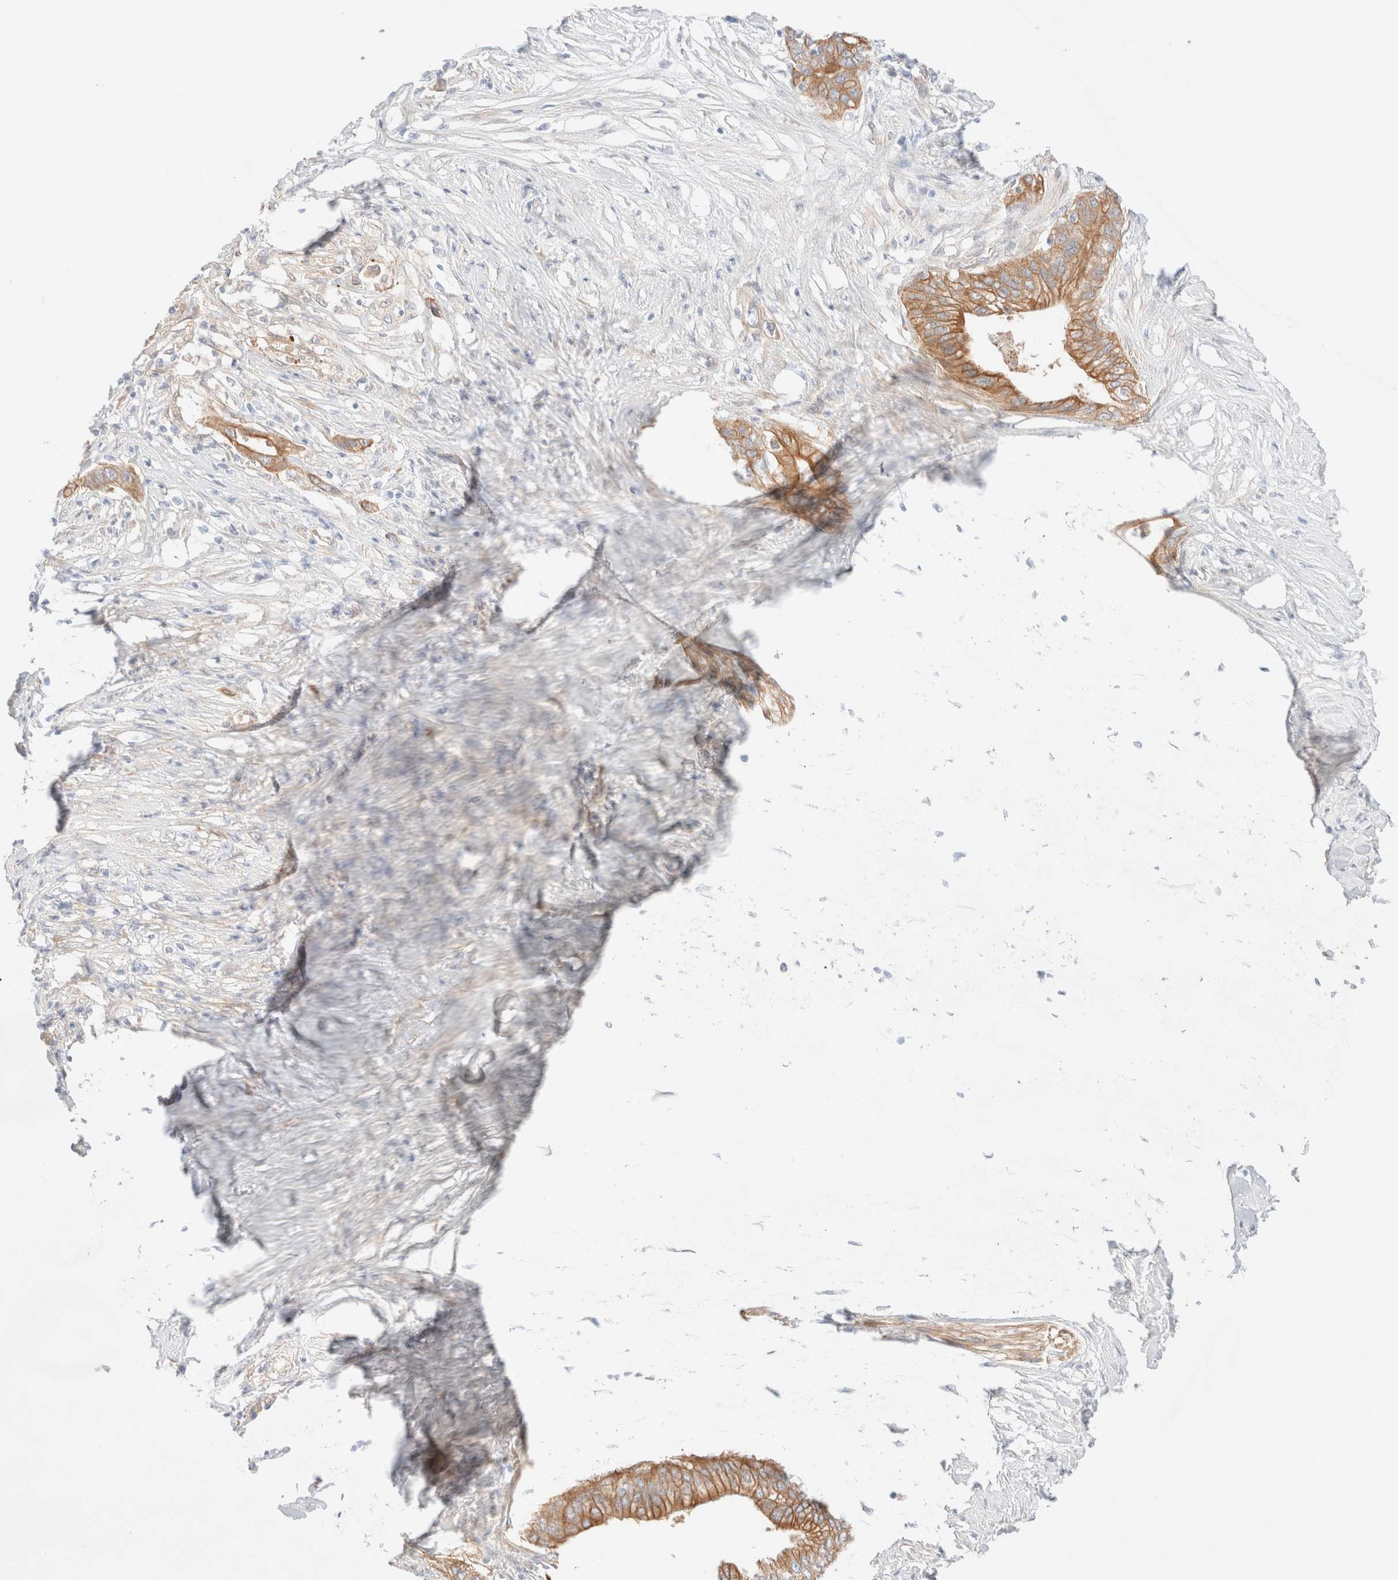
{"staining": {"intensity": "moderate", "quantity": ">75%", "location": "cytoplasmic/membranous"}, "tissue": "pancreatic cancer", "cell_type": "Tumor cells", "image_type": "cancer", "snomed": [{"axis": "morphology", "description": "Normal tissue, NOS"}, {"axis": "morphology", "description": "Adenocarcinoma, NOS"}, {"axis": "topography", "description": "Pancreas"}, {"axis": "topography", "description": "Peripheral nerve tissue"}], "caption": "A high-resolution photomicrograph shows IHC staining of pancreatic cancer, which exhibits moderate cytoplasmic/membranous positivity in about >75% of tumor cells. (IHC, brightfield microscopy, high magnification).", "gene": "NIBAN2", "patient": {"sex": "male", "age": 59}}